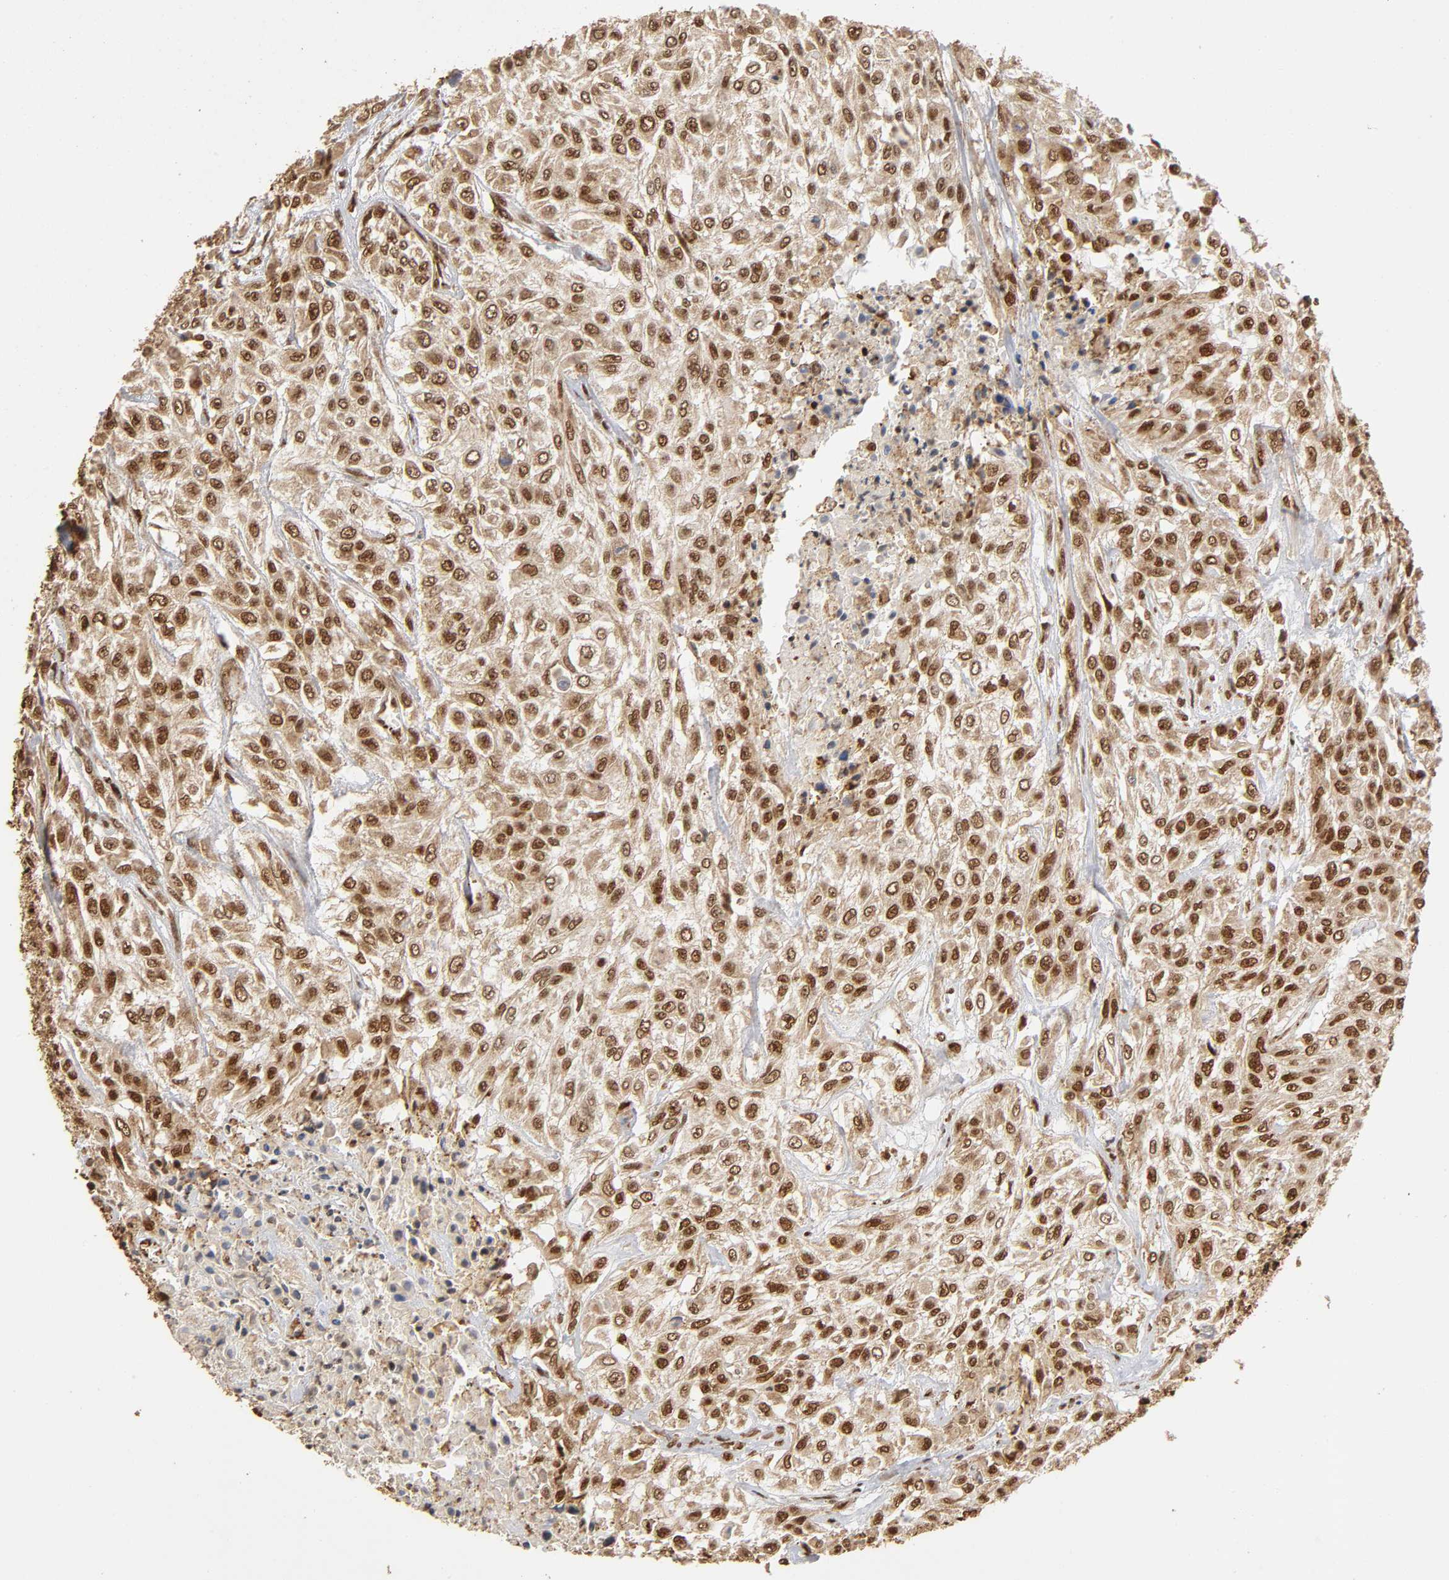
{"staining": {"intensity": "strong", "quantity": ">75%", "location": "cytoplasmic/membranous,nuclear"}, "tissue": "urothelial cancer", "cell_type": "Tumor cells", "image_type": "cancer", "snomed": [{"axis": "morphology", "description": "Urothelial carcinoma, High grade"}, {"axis": "topography", "description": "Urinary bladder"}], "caption": "This photomicrograph exhibits immunohistochemistry (IHC) staining of human urothelial carcinoma (high-grade), with high strong cytoplasmic/membranous and nuclear expression in approximately >75% of tumor cells.", "gene": "RNF122", "patient": {"sex": "male", "age": 57}}